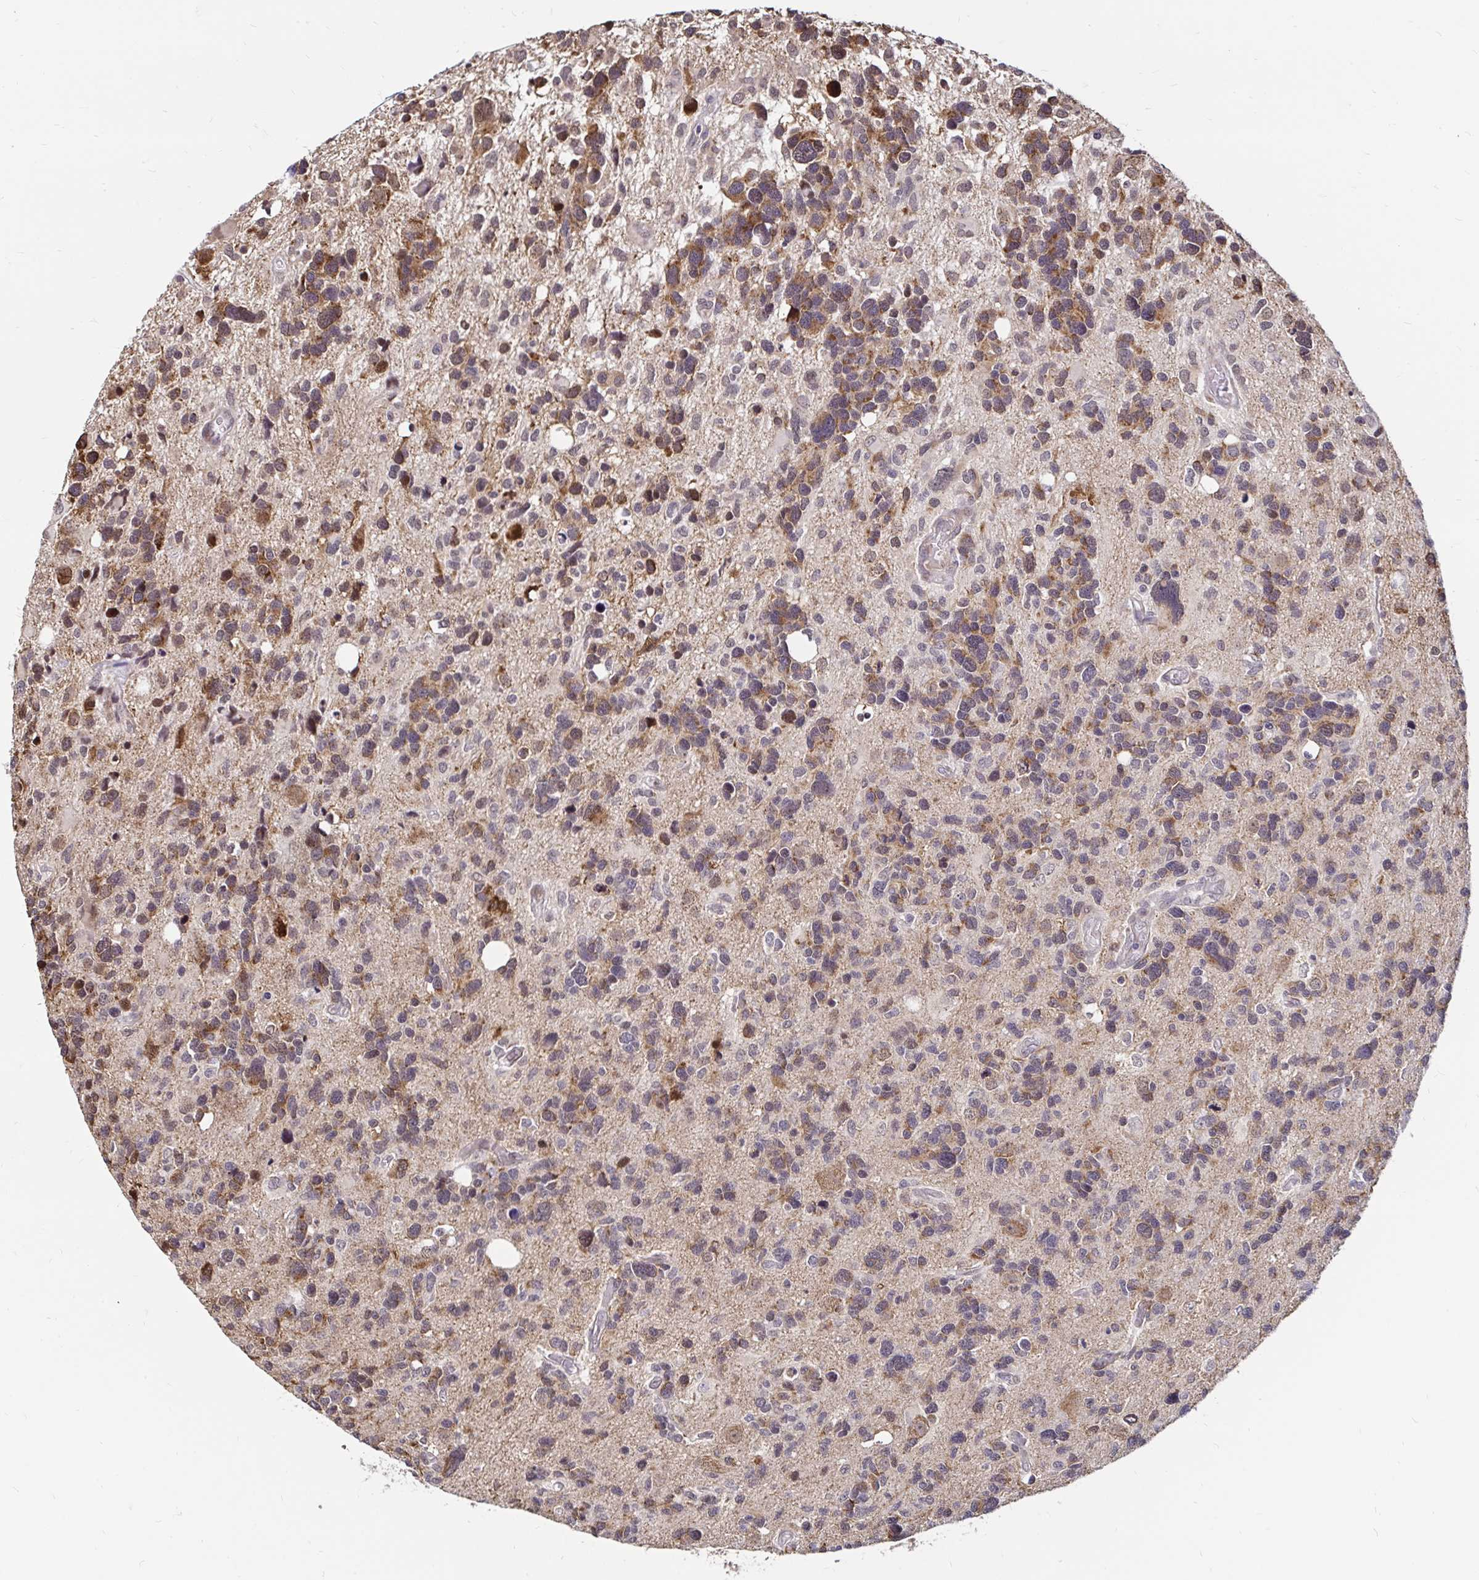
{"staining": {"intensity": "moderate", "quantity": "25%-75%", "location": "cytoplasmic/membranous"}, "tissue": "glioma", "cell_type": "Tumor cells", "image_type": "cancer", "snomed": [{"axis": "morphology", "description": "Glioma, malignant, High grade"}, {"axis": "topography", "description": "Brain"}], "caption": "IHC image of neoplastic tissue: malignant glioma (high-grade) stained using IHC exhibits medium levels of moderate protein expression localized specifically in the cytoplasmic/membranous of tumor cells, appearing as a cytoplasmic/membranous brown color.", "gene": "TIMM50", "patient": {"sex": "male", "age": 49}}